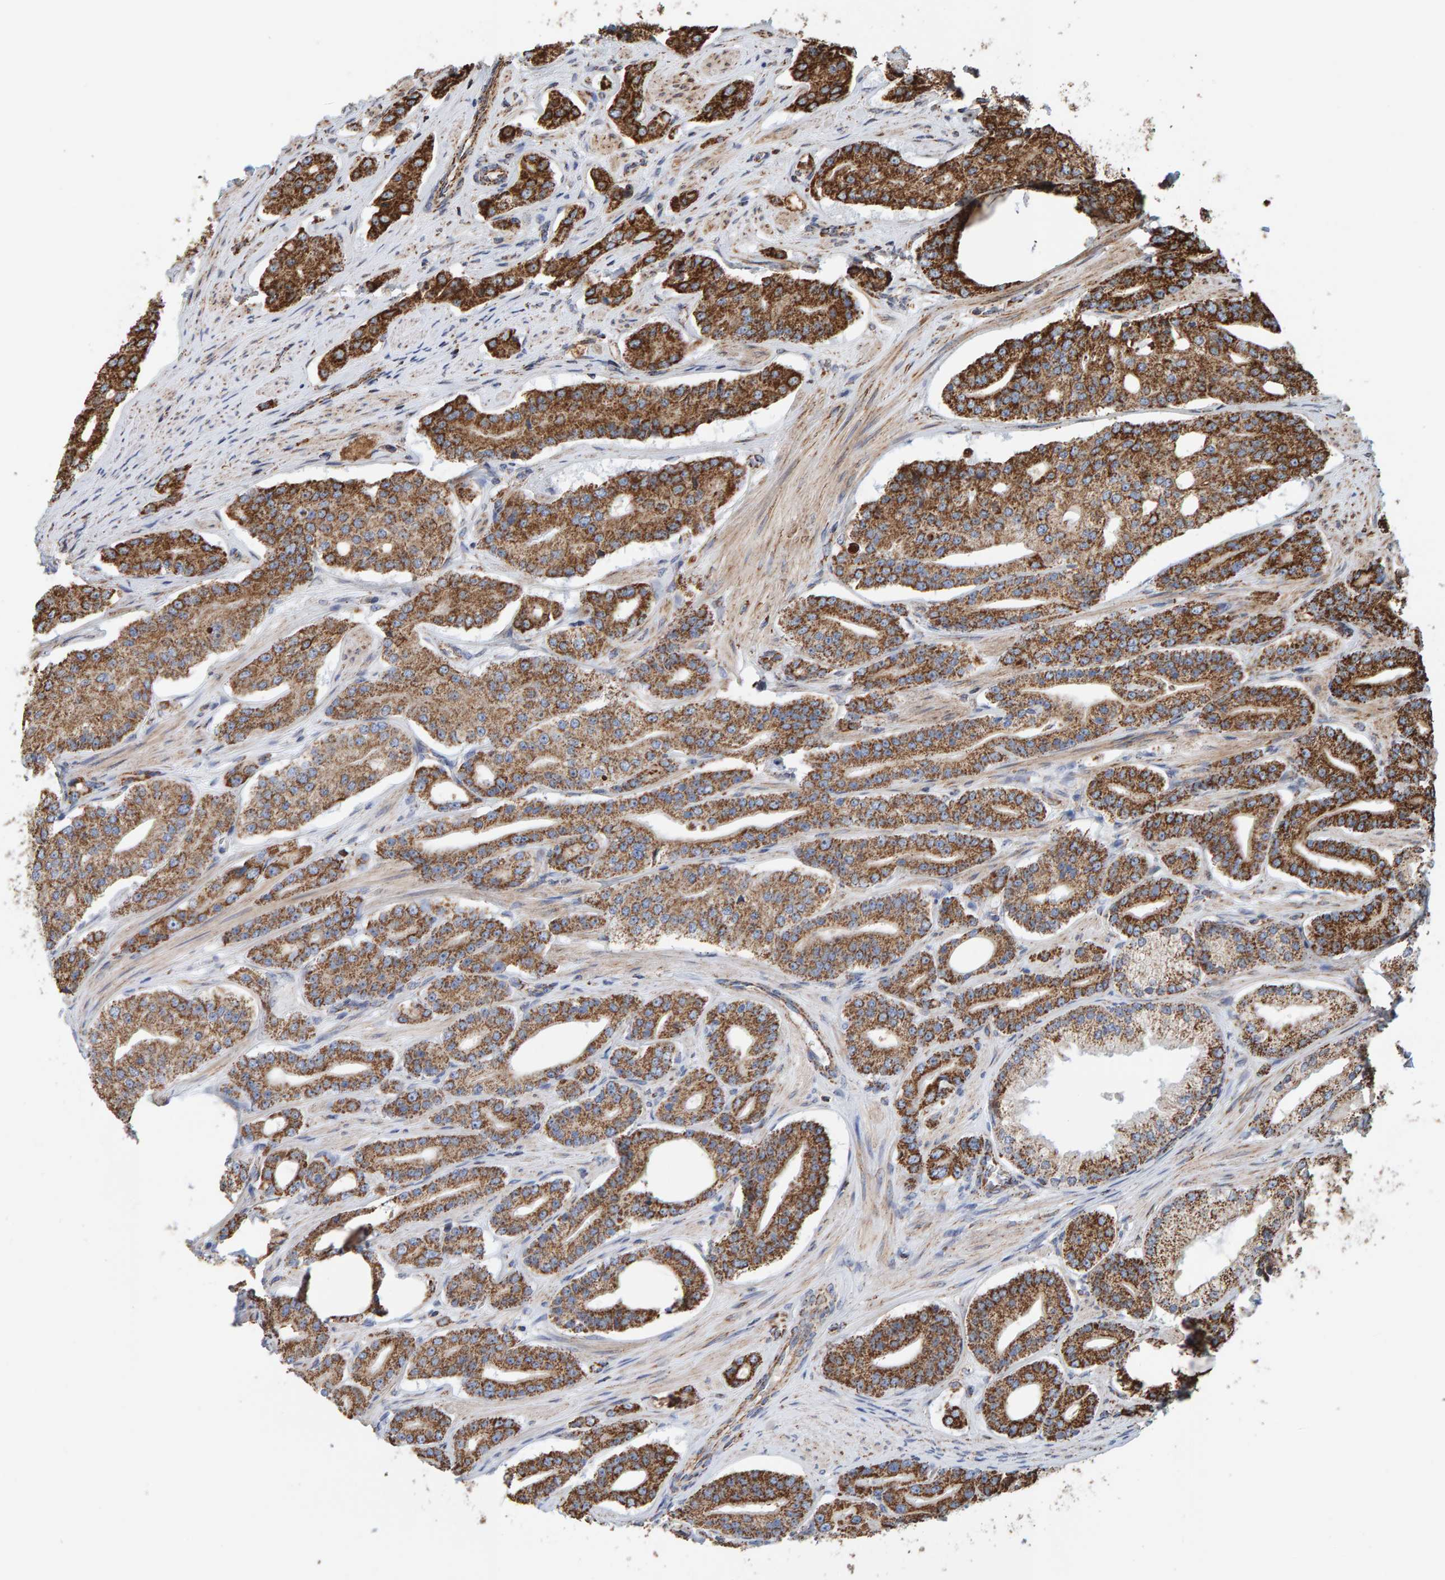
{"staining": {"intensity": "moderate", "quantity": ">75%", "location": "cytoplasmic/membranous"}, "tissue": "prostate cancer", "cell_type": "Tumor cells", "image_type": "cancer", "snomed": [{"axis": "morphology", "description": "Adenocarcinoma, High grade"}, {"axis": "topography", "description": "Prostate"}], "caption": "Prostate cancer (adenocarcinoma (high-grade)) tissue demonstrates moderate cytoplasmic/membranous staining in approximately >75% of tumor cells, visualized by immunohistochemistry.", "gene": "MRPL45", "patient": {"sex": "male", "age": 71}}